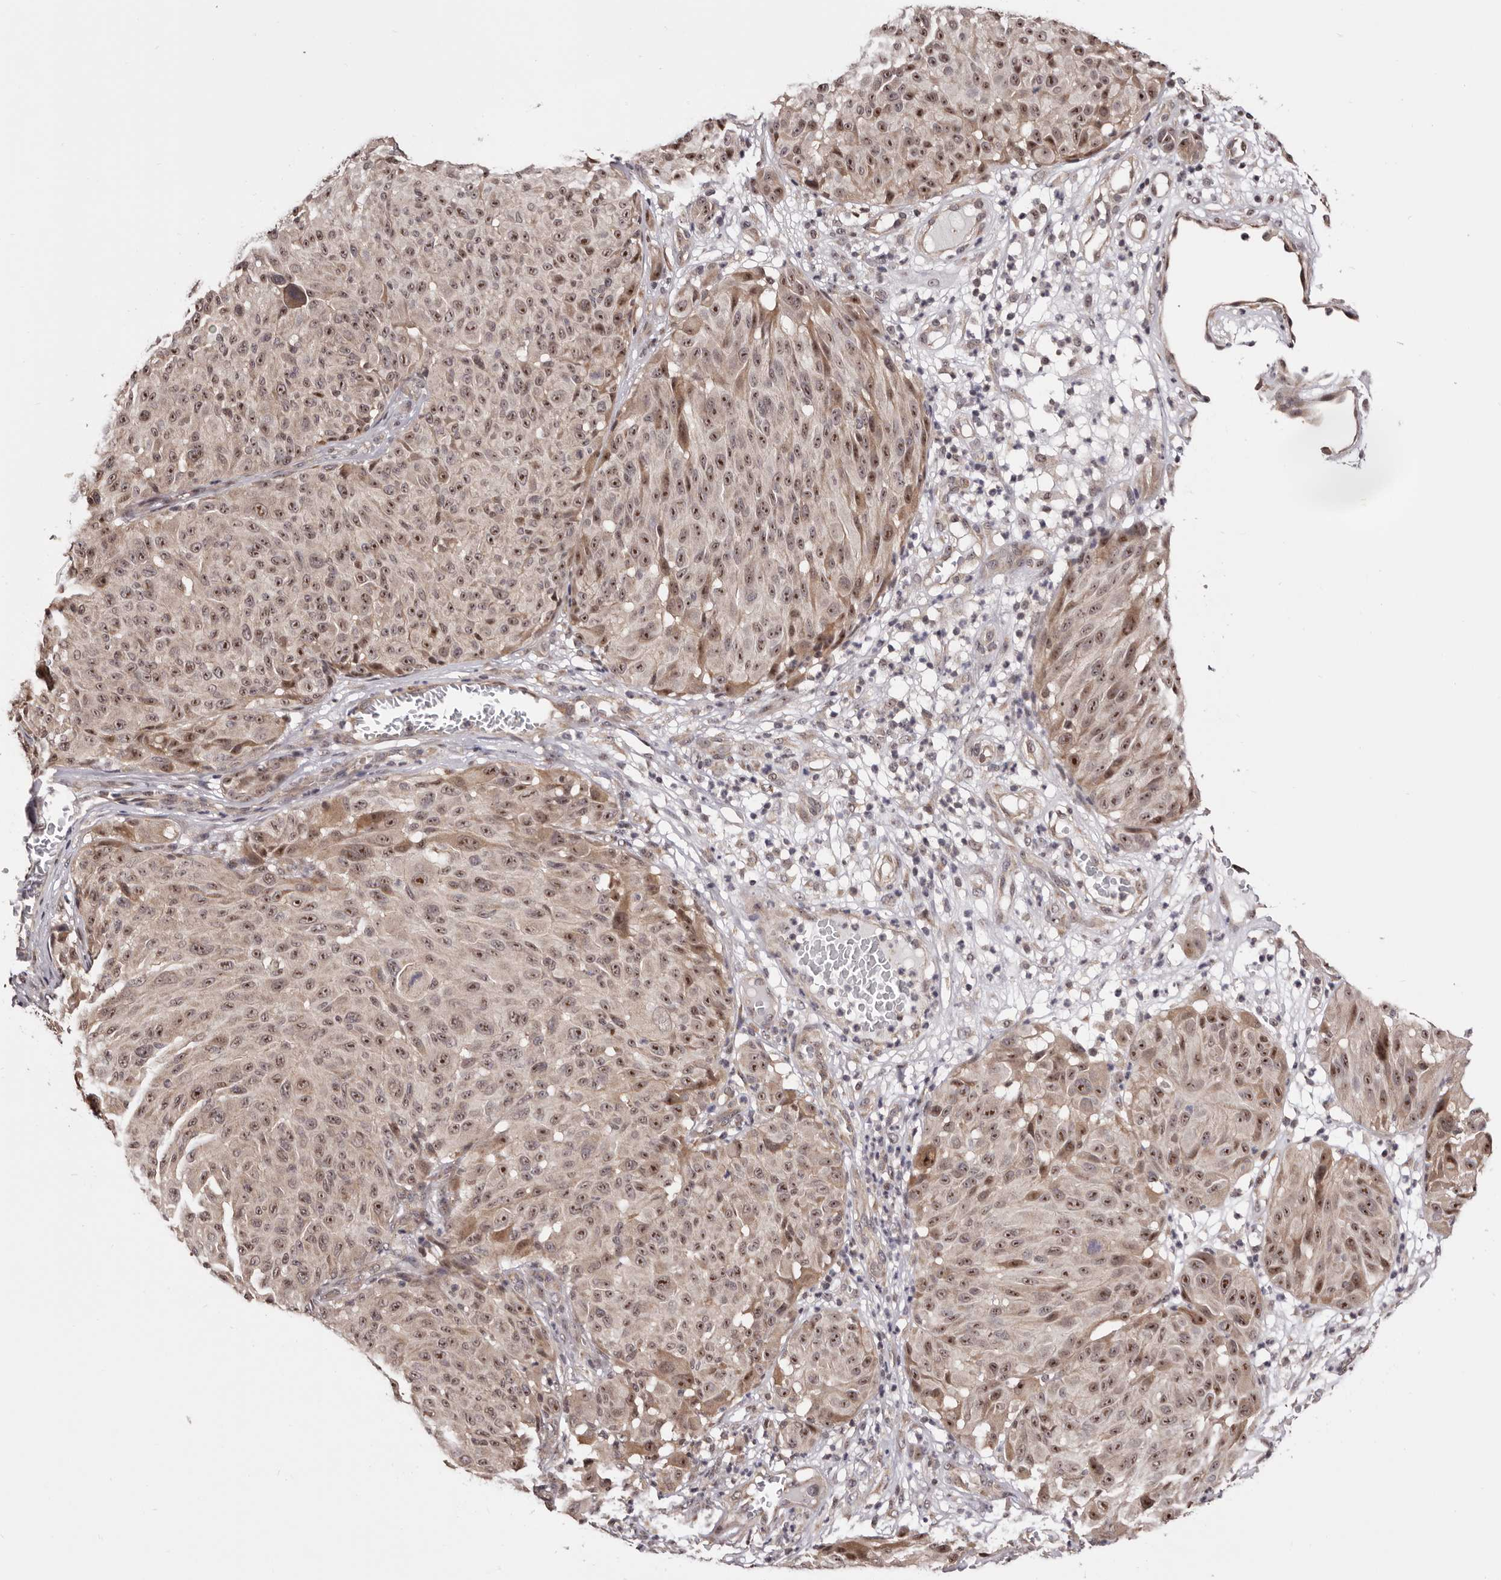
{"staining": {"intensity": "moderate", "quantity": ">75%", "location": "nuclear"}, "tissue": "melanoma", "cell_type": "Tumor cells", "image_type": "cancer", "snomed": [{"axis": "morphology", "description": "Malignant melanoma, NOS"}, {"axis": "topography", "description": "Skin"}], "caption": "Immunohistochemical staining of human malignant melanoma demonstrates medium levels of moderate nuclear positivity in about >75% of tumor cells. (IHC, brightfield microscopy, high magnification).", "gene": "NOL12", "patient": {"sex": "male", "age": 83}}